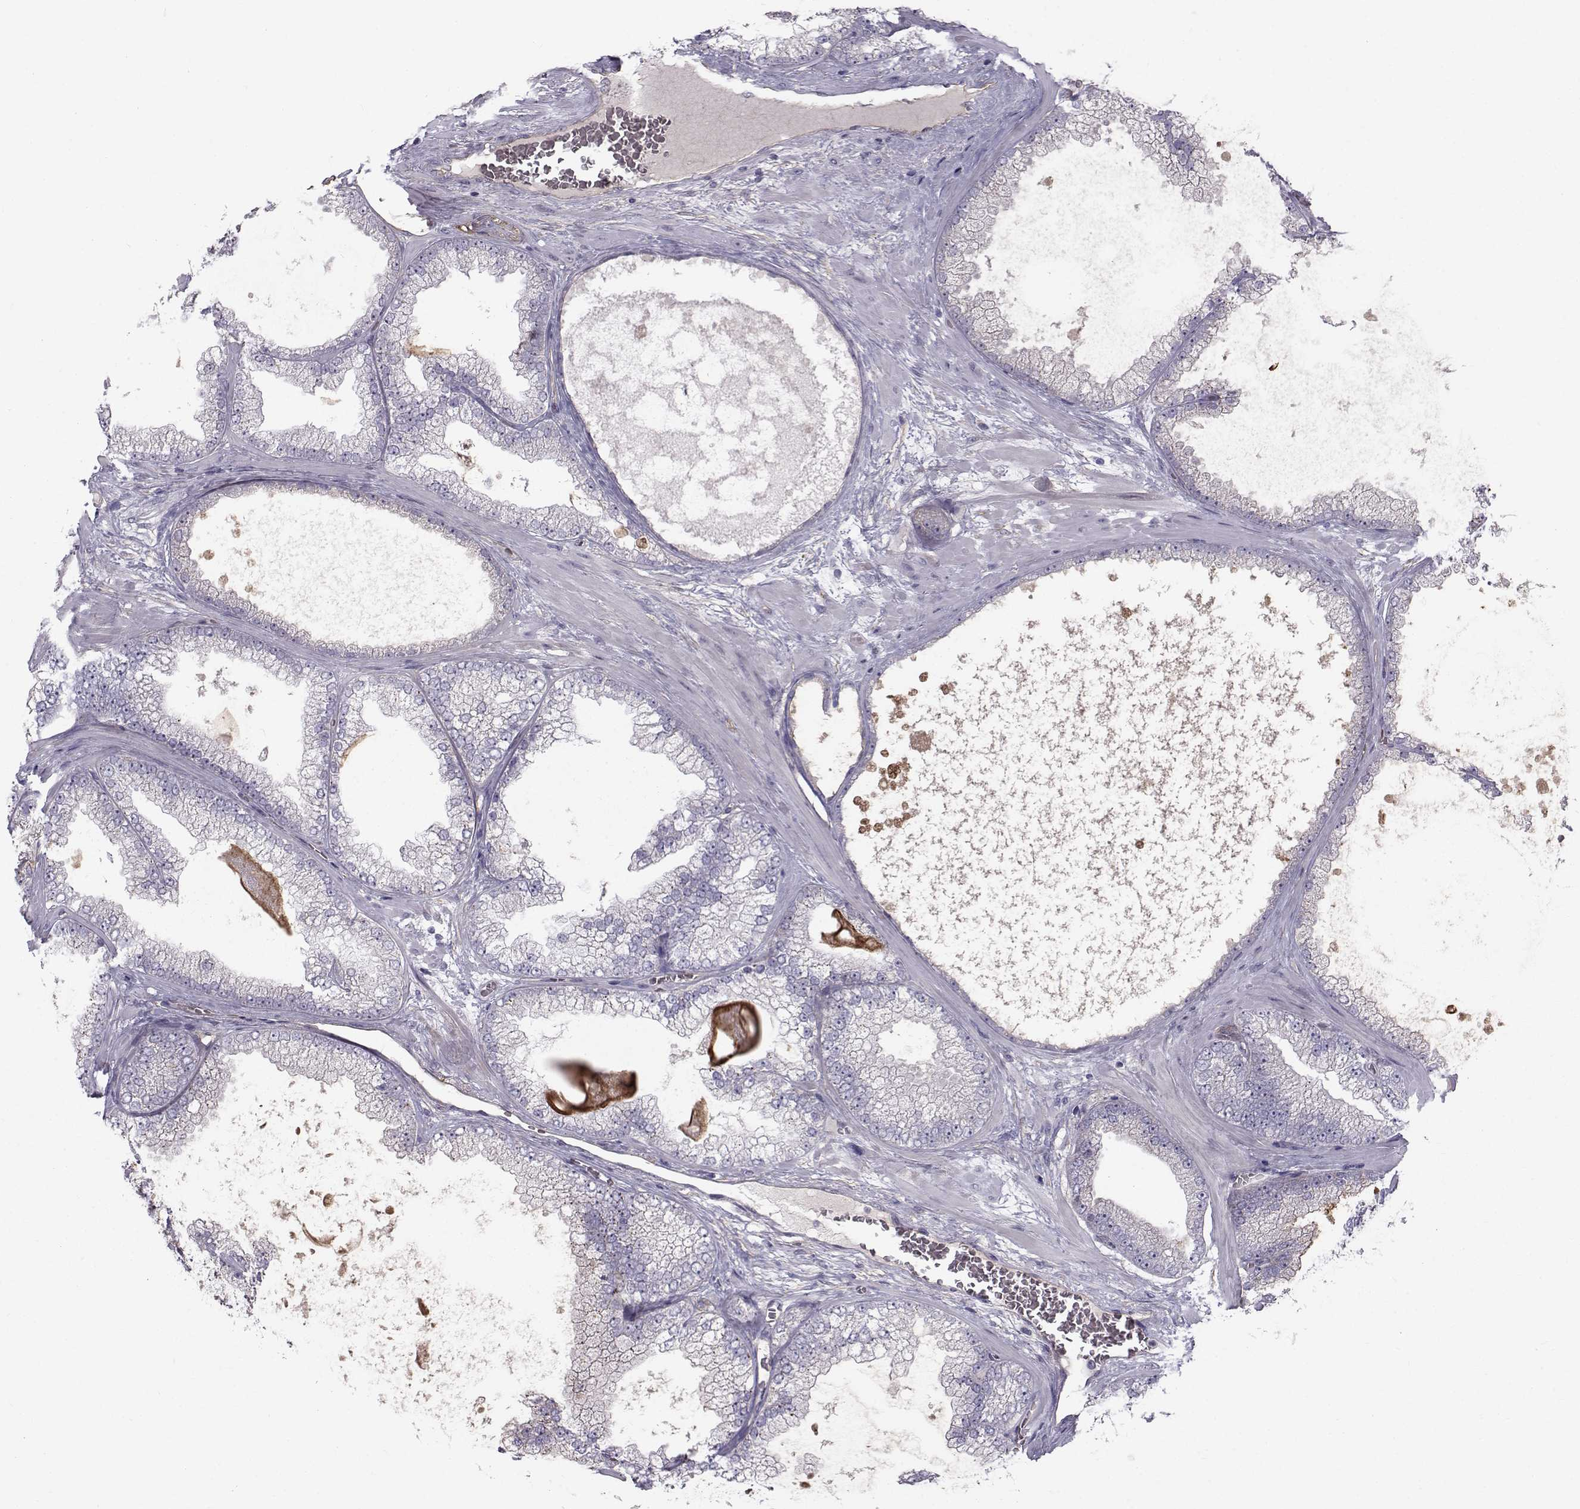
{"staining": {"intensity": "weak", "quantity": "<25%", "location": "cytoplasmic/membranous"}, "tissue": "prostate cancer", "cell_type": "Tumor cells", "image_type": "cancer", "snomed": [{"axis": "morphology", "description": "Adenocarcinoma, Low grade"}, {"axis": "topography", "description": "Prostate"}], "caption": "This is an immunohistochemistry (IHC) photomicrograph of prostate cancer. There is no expression in tumor cells.", "gene": "QPCT", "patient": {"sex": "male", "age": 57}}